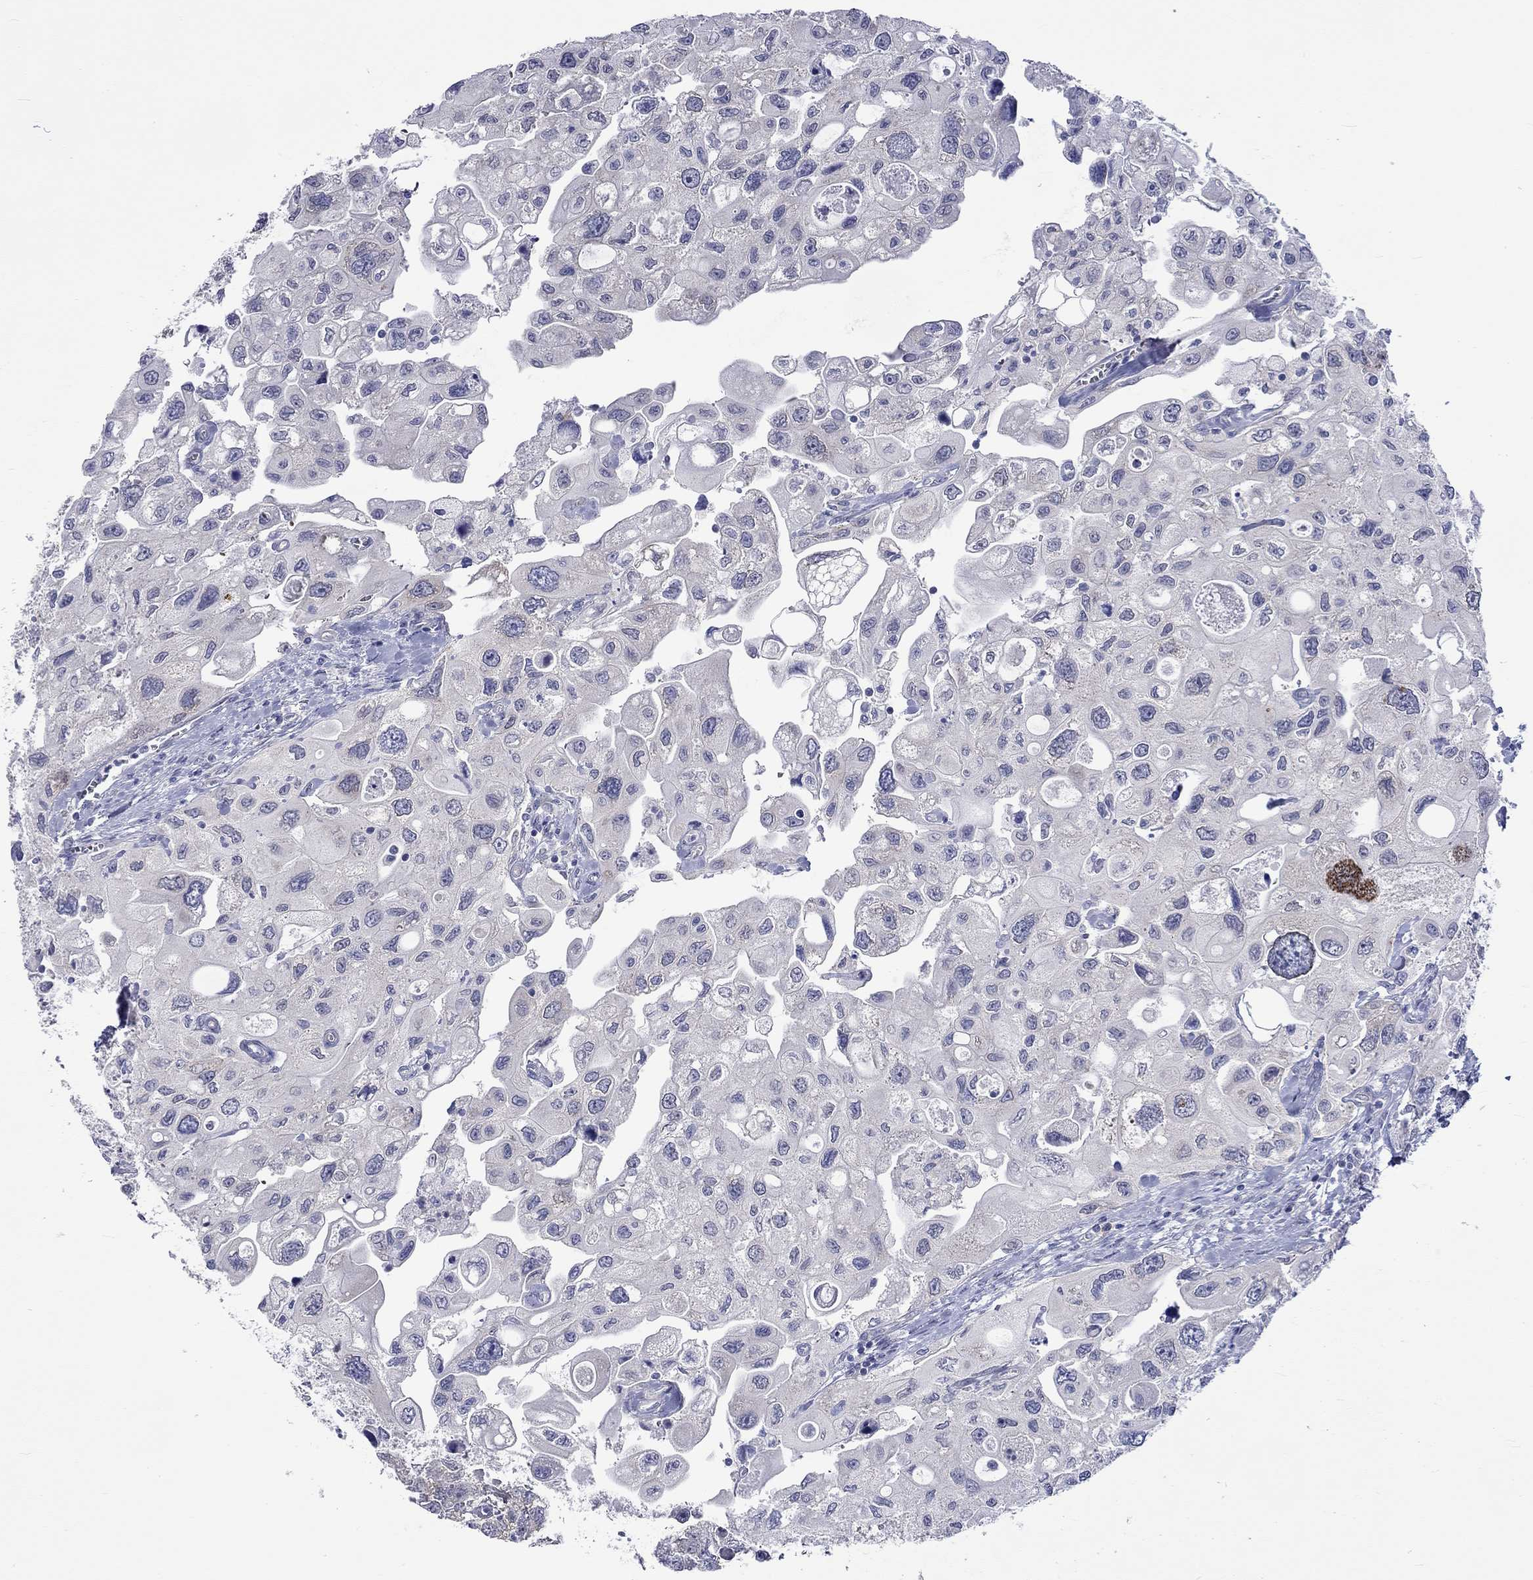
{"staining": {"intensity": "negative", "quantity": "none", "location": "none"}, "tissue": "urothelial cancer", "cell_type": "Tumor cells", "image_type": "cancer", "snomed": [{"axis": "morphology", "description": "Urothelial carcinoma, High grade"}, {"axis": "topography", "description": "Urinary bladder"}], "caption": "This is a micrograph of IHC staining of high-grade urothelial carcinoma, which shows no expression in tumor cells.", "gene": "CERS1", "patient": {"sex": "male", "age": 59}}